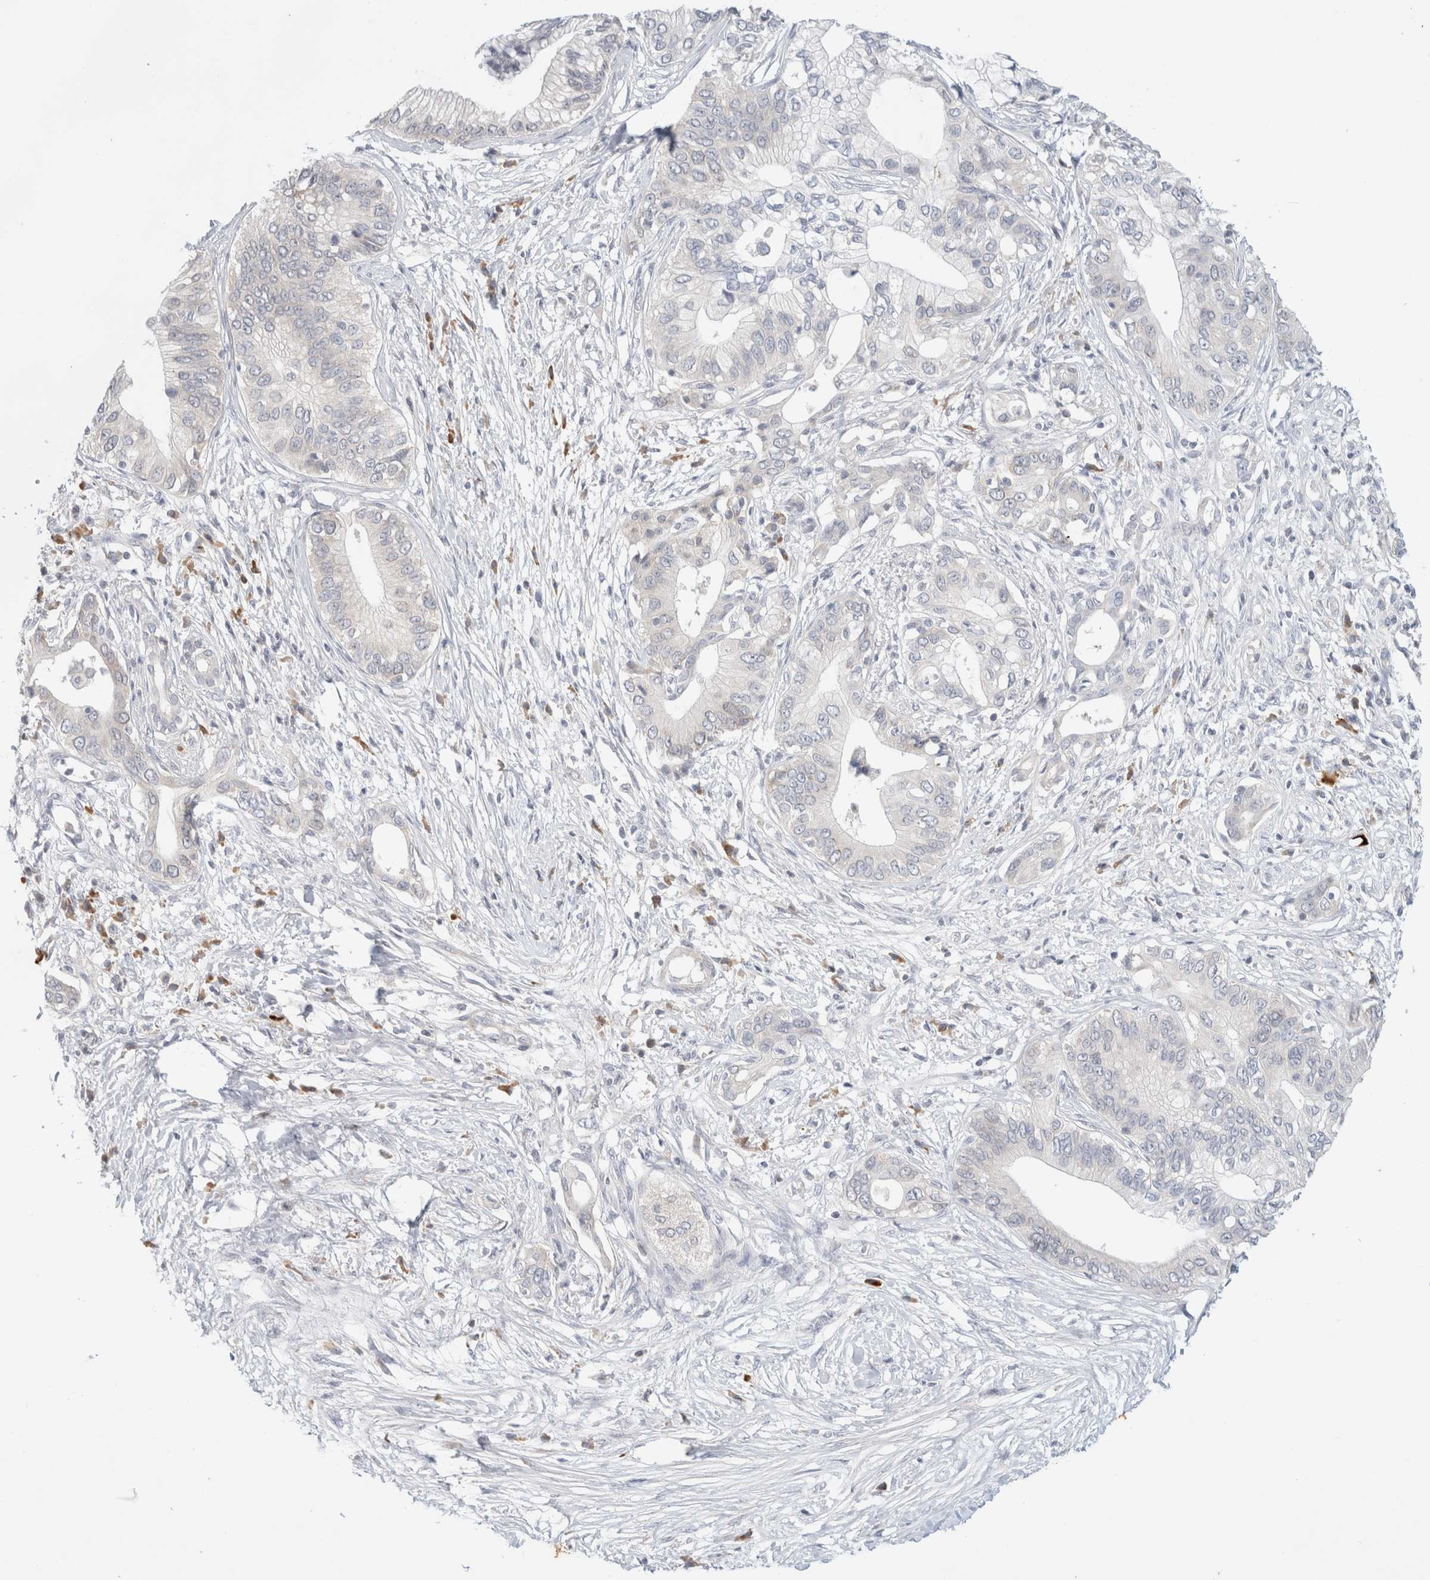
{"staining": {"intensity": "negative", "quantity": "none", "location": "none"}, "tissue": "pancreatic cancer", "cell_type": "Tumor cells", "image_type": "cancer", "snomed": [{"axis": "morphology", "description": "Normal tissue, NOS"}, {"axis": "morphology", "description": "Adenocarcinoma, NOS"}, {"axis": "topography", "description": "Pancreas"}, {"axis": "topography", "description": "Peripheral nerve tissue"}], "caption": "Immunohistochemistry (IHC) of human pancreatic cancer (adenocarcinoma) exhibits no staining in tumor cells. (Stains: DAB immunohistochemistry (IHC) with hematoxylin counter stain, Microscopy: brightfield microscopy at high magnification).", "gene": "SPRTN", "patient": {"sex": "male", "age": 59}}